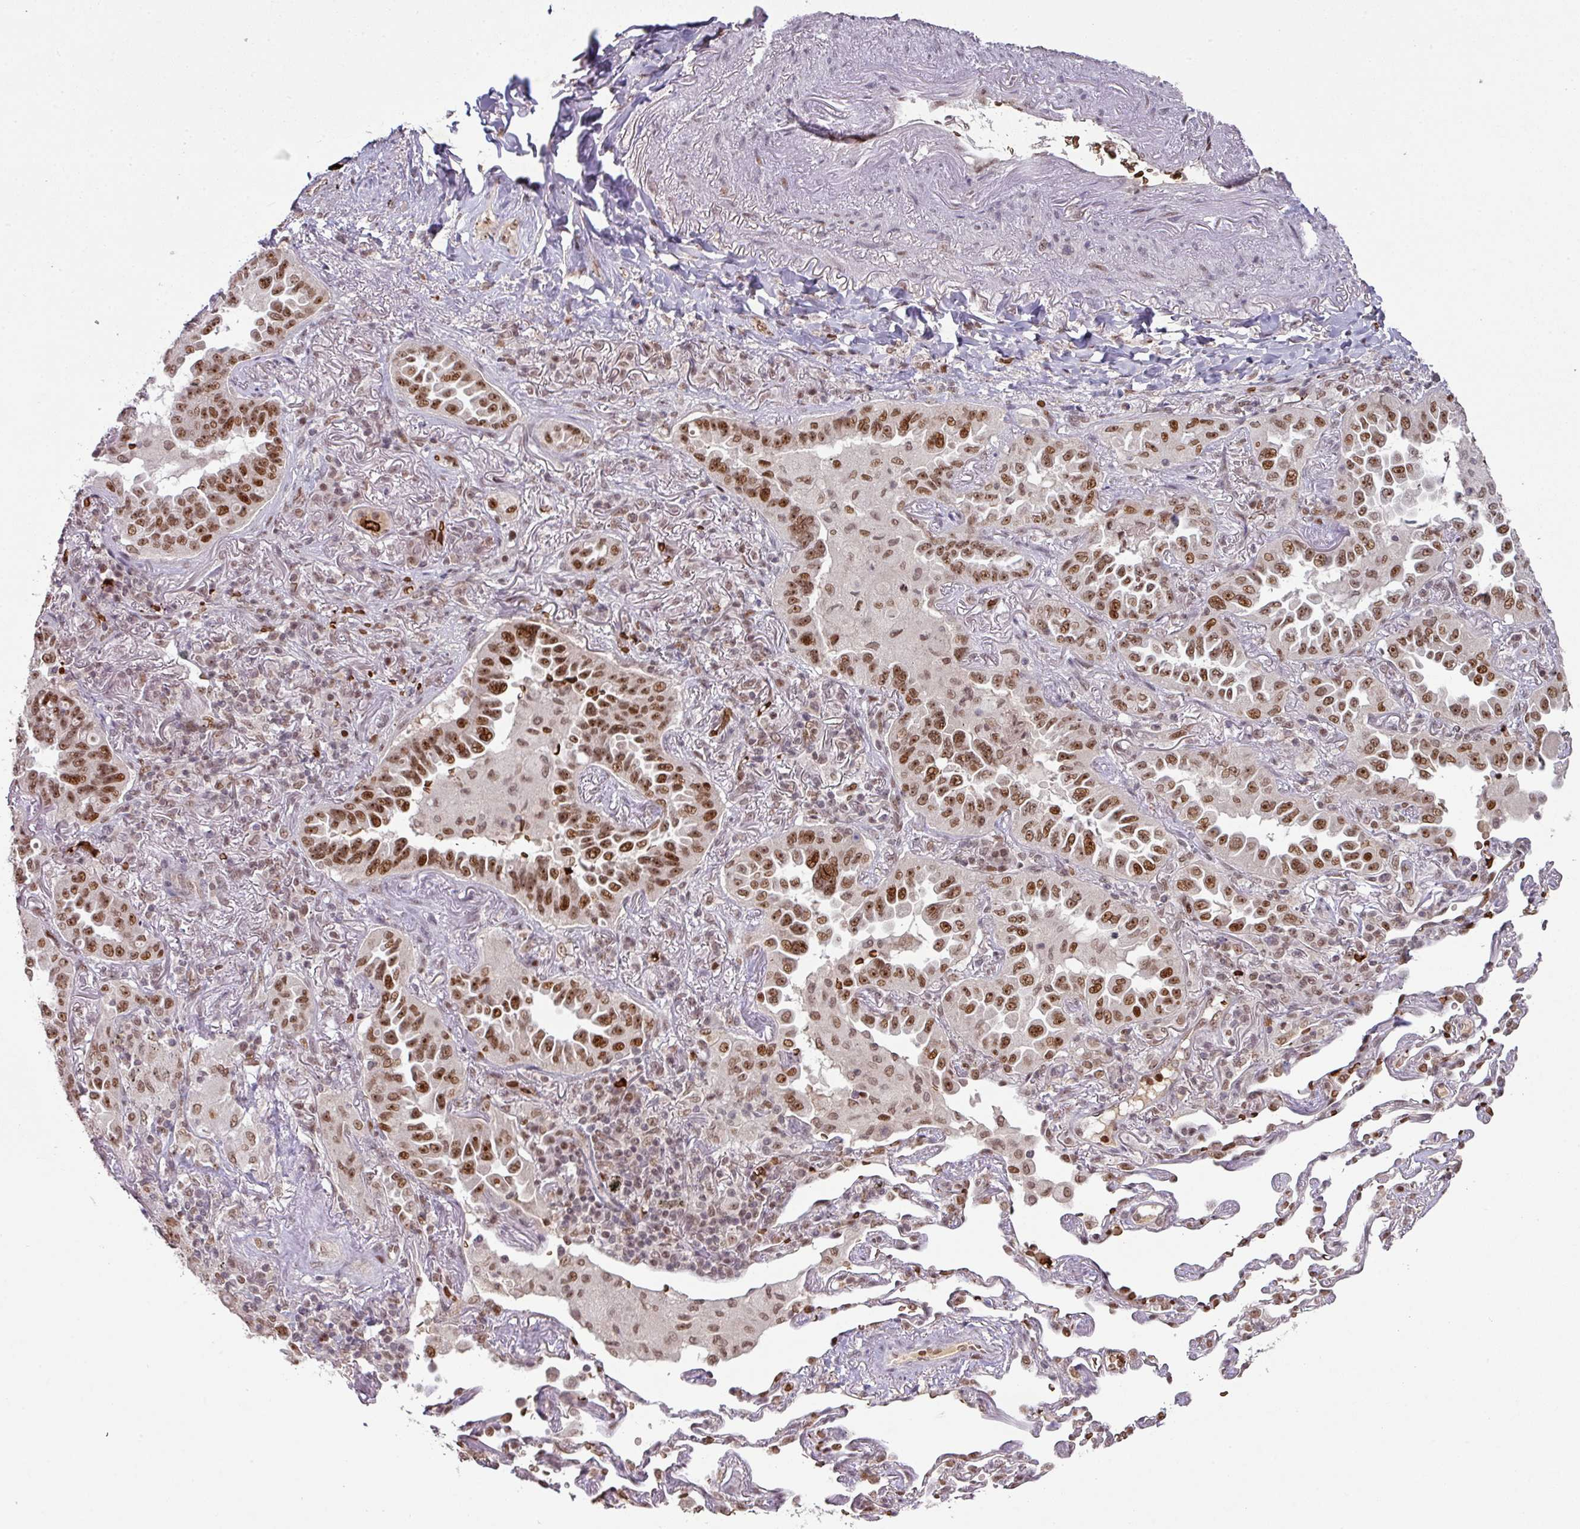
{"staining": {"intensity": "moderate", "quantity": ">75%", "location": "nuclear"}, "tissue": "lung cancer", "cell_type": "Tumor cells", "image_type": "cancer", "snomed": [{"axis": "morphology", "description": "Adenocarcinoma, NOS"}, {"axis": "topography", "description": "Lung"}], "caption": "The micrograph demonstrates immunohistochemical staining of adenocarcinoma (lung). There is moderate nuclear positivity is appreciated in about >75% of tumor cells.", "gene": "NEIL1", "patient": {"sex": "female", "age": 69}}